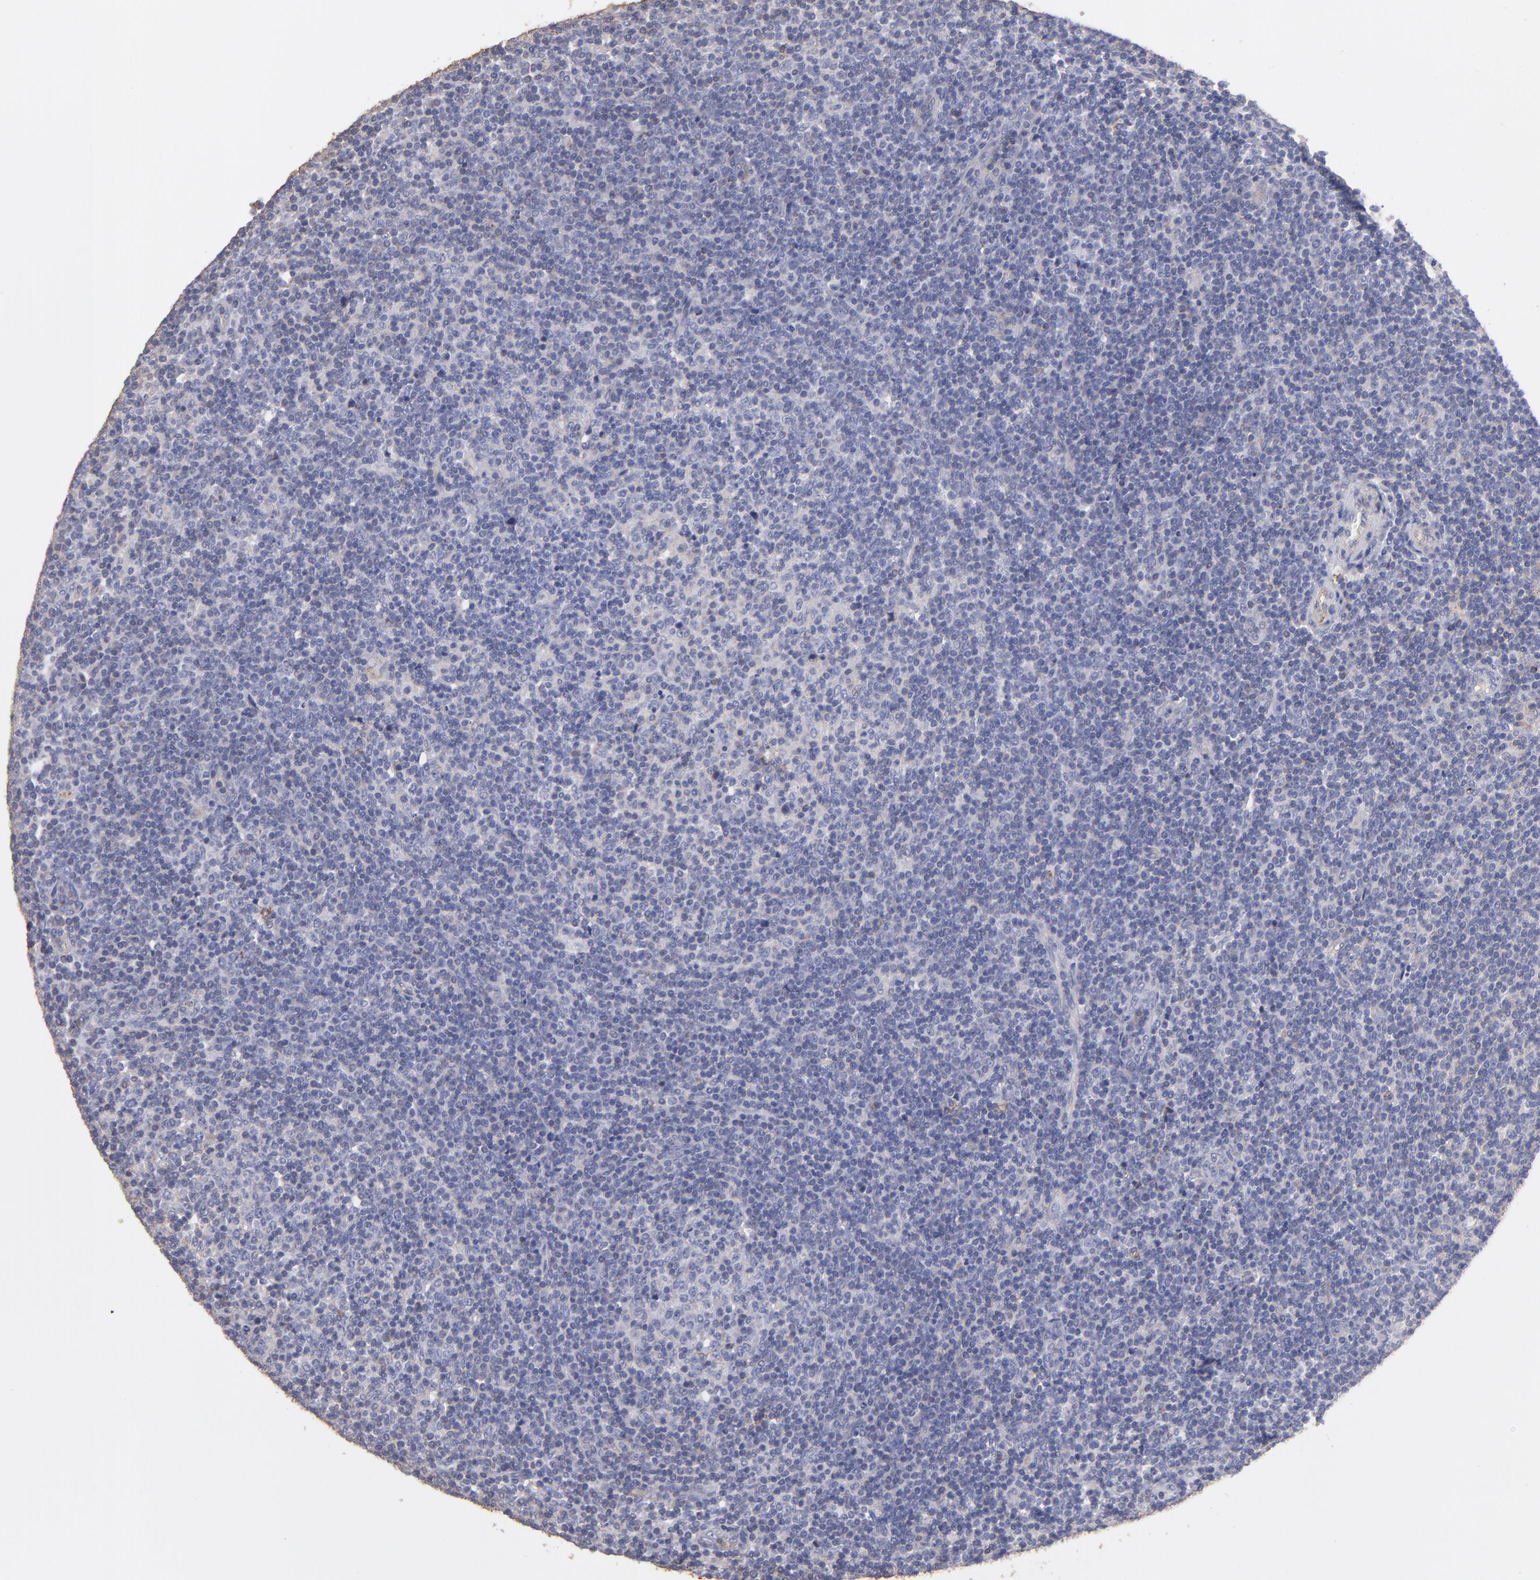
{"staining": {"intensity": "negative", "quantity": "none", "location": "none"}, "tissue": "lymphoma", "cell_type": "Tumor cells", "image_type": "cancer", "snomed": [{"axis": "morphology", "description": "Malignant lymphoma, non-Hodgkin's type, Low grade"}, {"axis": "topography", "description": "Lymph node"}], "caption": "This is an IHC micrograph of human low-grade malignant lymphoma, non-Hodgkin's type. There is no staining in tumor cells.", "gene": "ABCB1", "patient": {"sex": "male", "age": 70}}